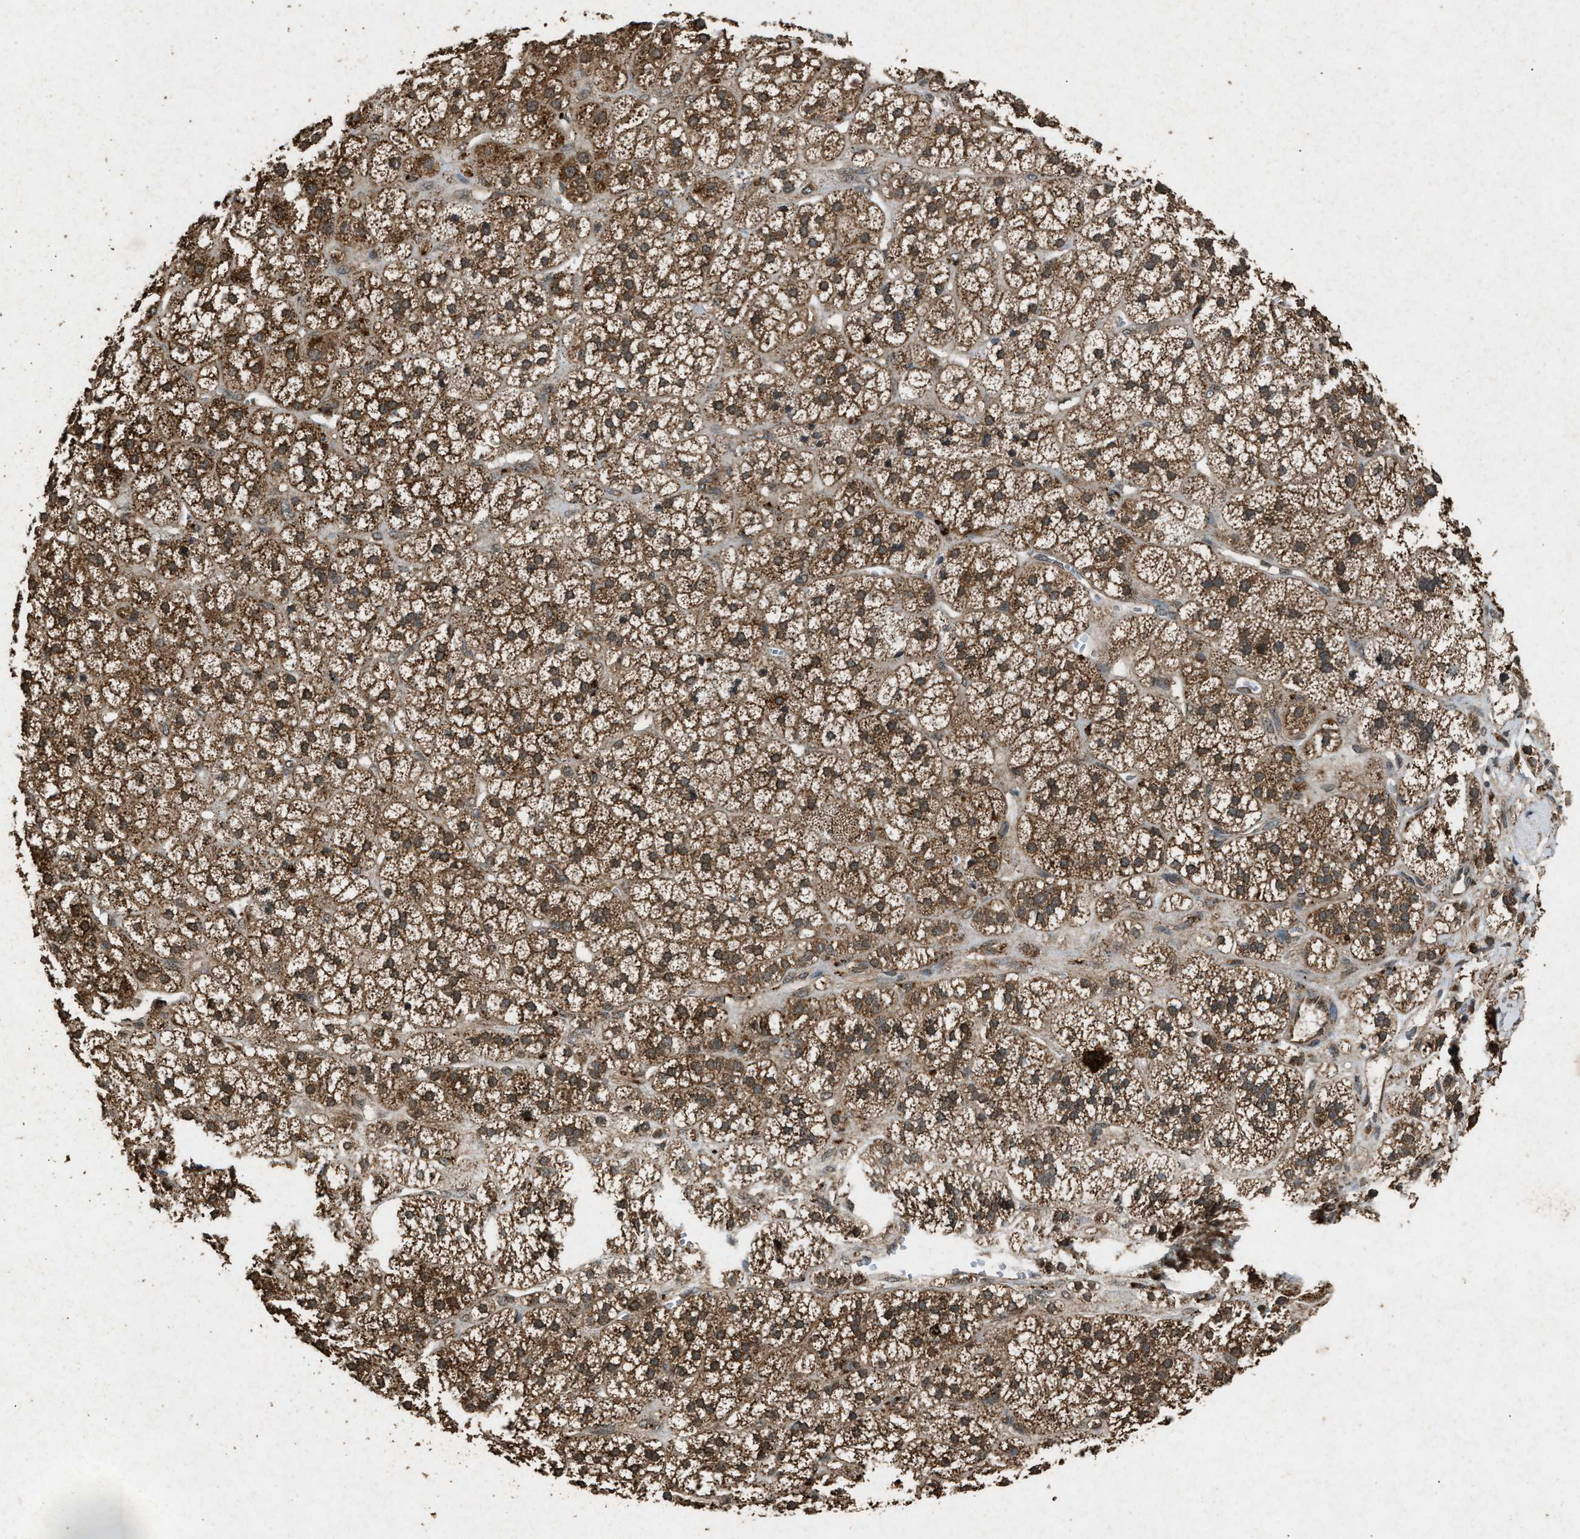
{"staining": {"intensity": "strong", "quantity": ">75%", "location": "cytoplasmic/membranous"}, "tissue": "adrenal gland", "cell_type": "Glandular cells", "image_type": "normal", "snomed": [{"axis": "morphology", "description": "Normal tissue, NOS"}, {"axis": "topography", "description": "Adrenal gland"}], "caption": "Immunohistochemical staining of normal adrenal gland reveals high levels of strong cytoplasmic/membranous staining in approximately >75% of glandular cells.", "gene": "OAS1", "patient": {"sex": "male", "age": 56}}